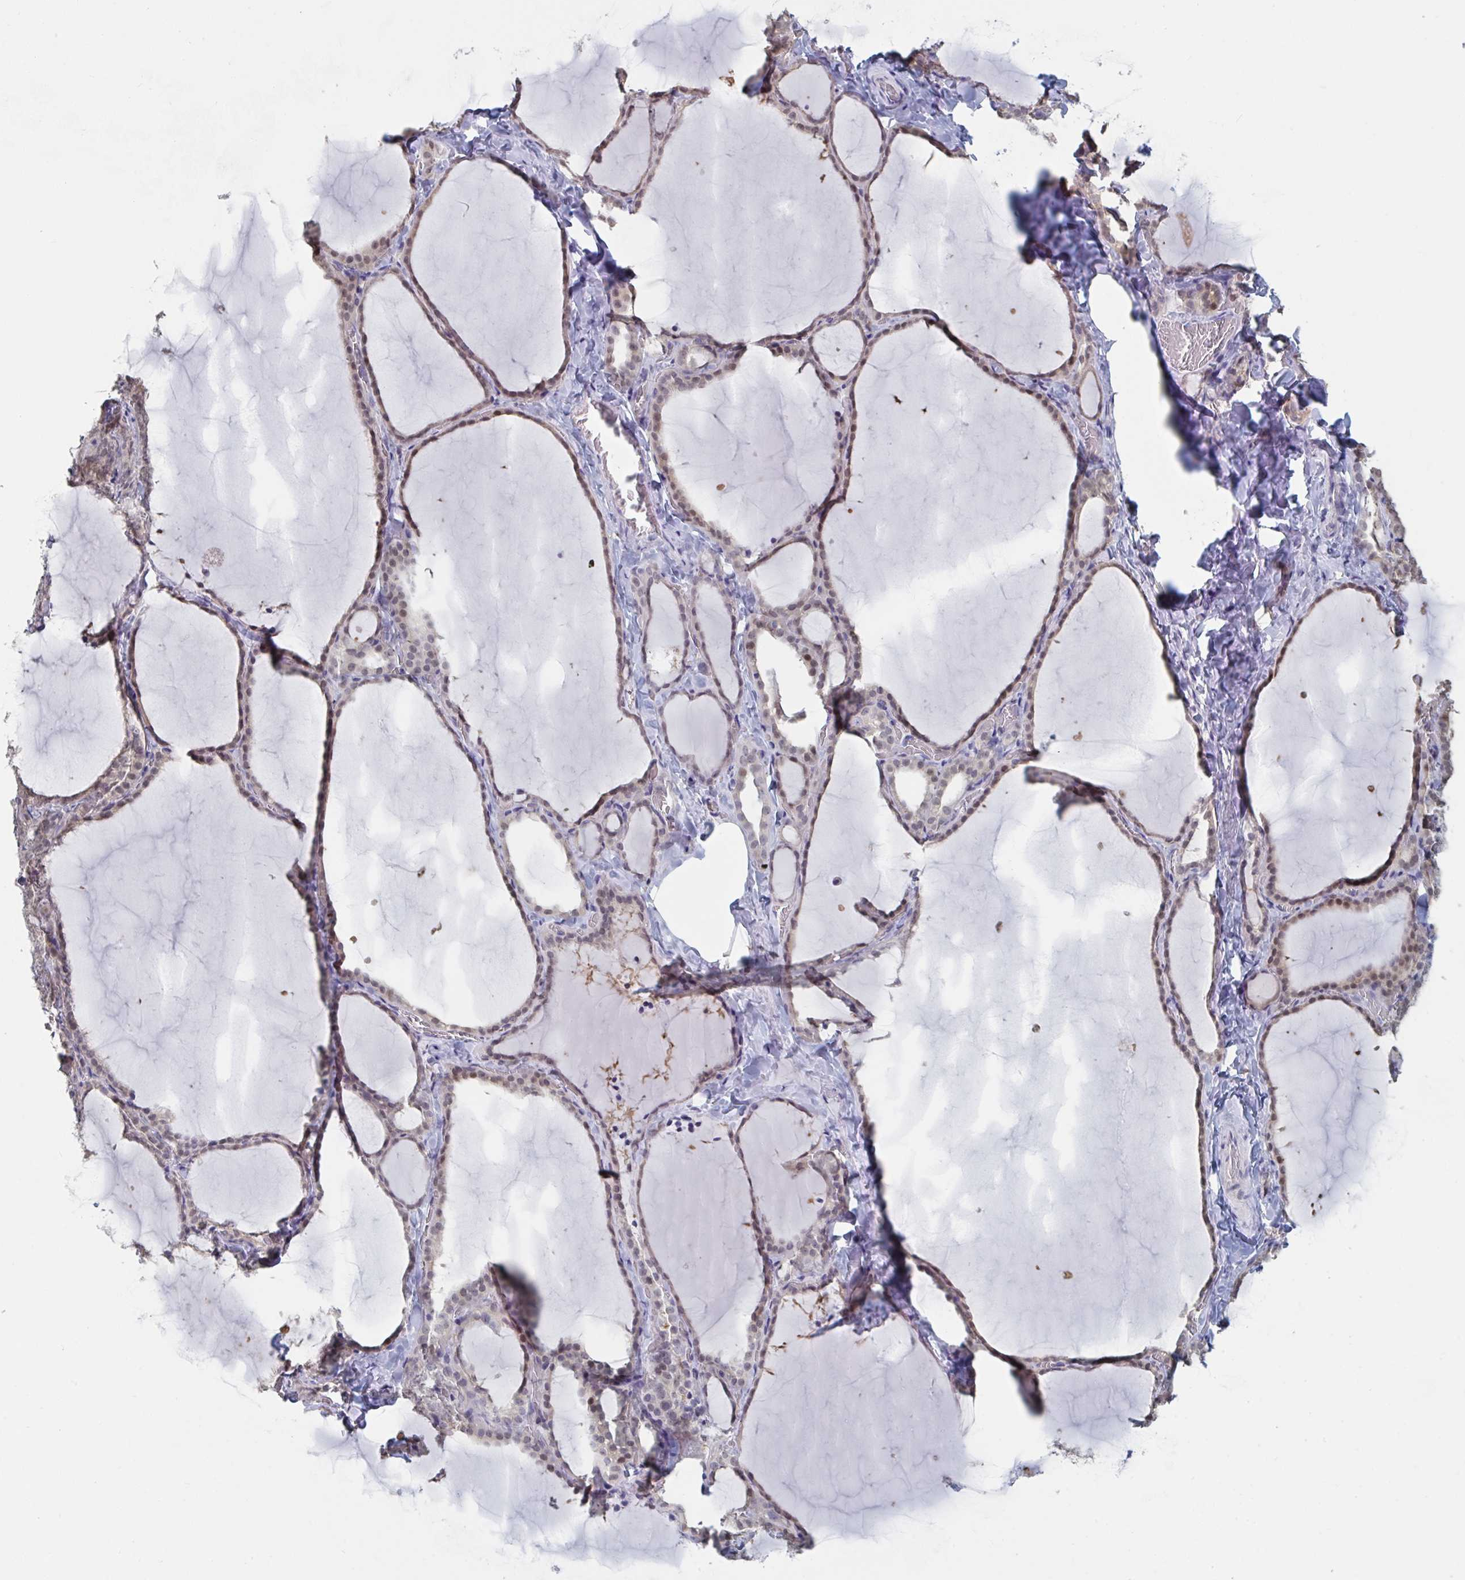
{"staining": {"intensity": "weak", "quantity": "<25%", "location": "nuclear"}, "tissue": "thyroid gland", "cell_type": "Glandular cells", "image_type": "normal", "snomed": [{"axis": "morphology", "description": "Normal tissue, NOS"}, {"axis": "topography", "description": "Thyroid gland"}], "caption": "A high-resolution histopathology image shows IHC staining of benign thyroid gland, which demonstrates no significant positivity in glandular cells.", "gene": "FOXA1", "patient": {"sex": "female", "age": 22}}